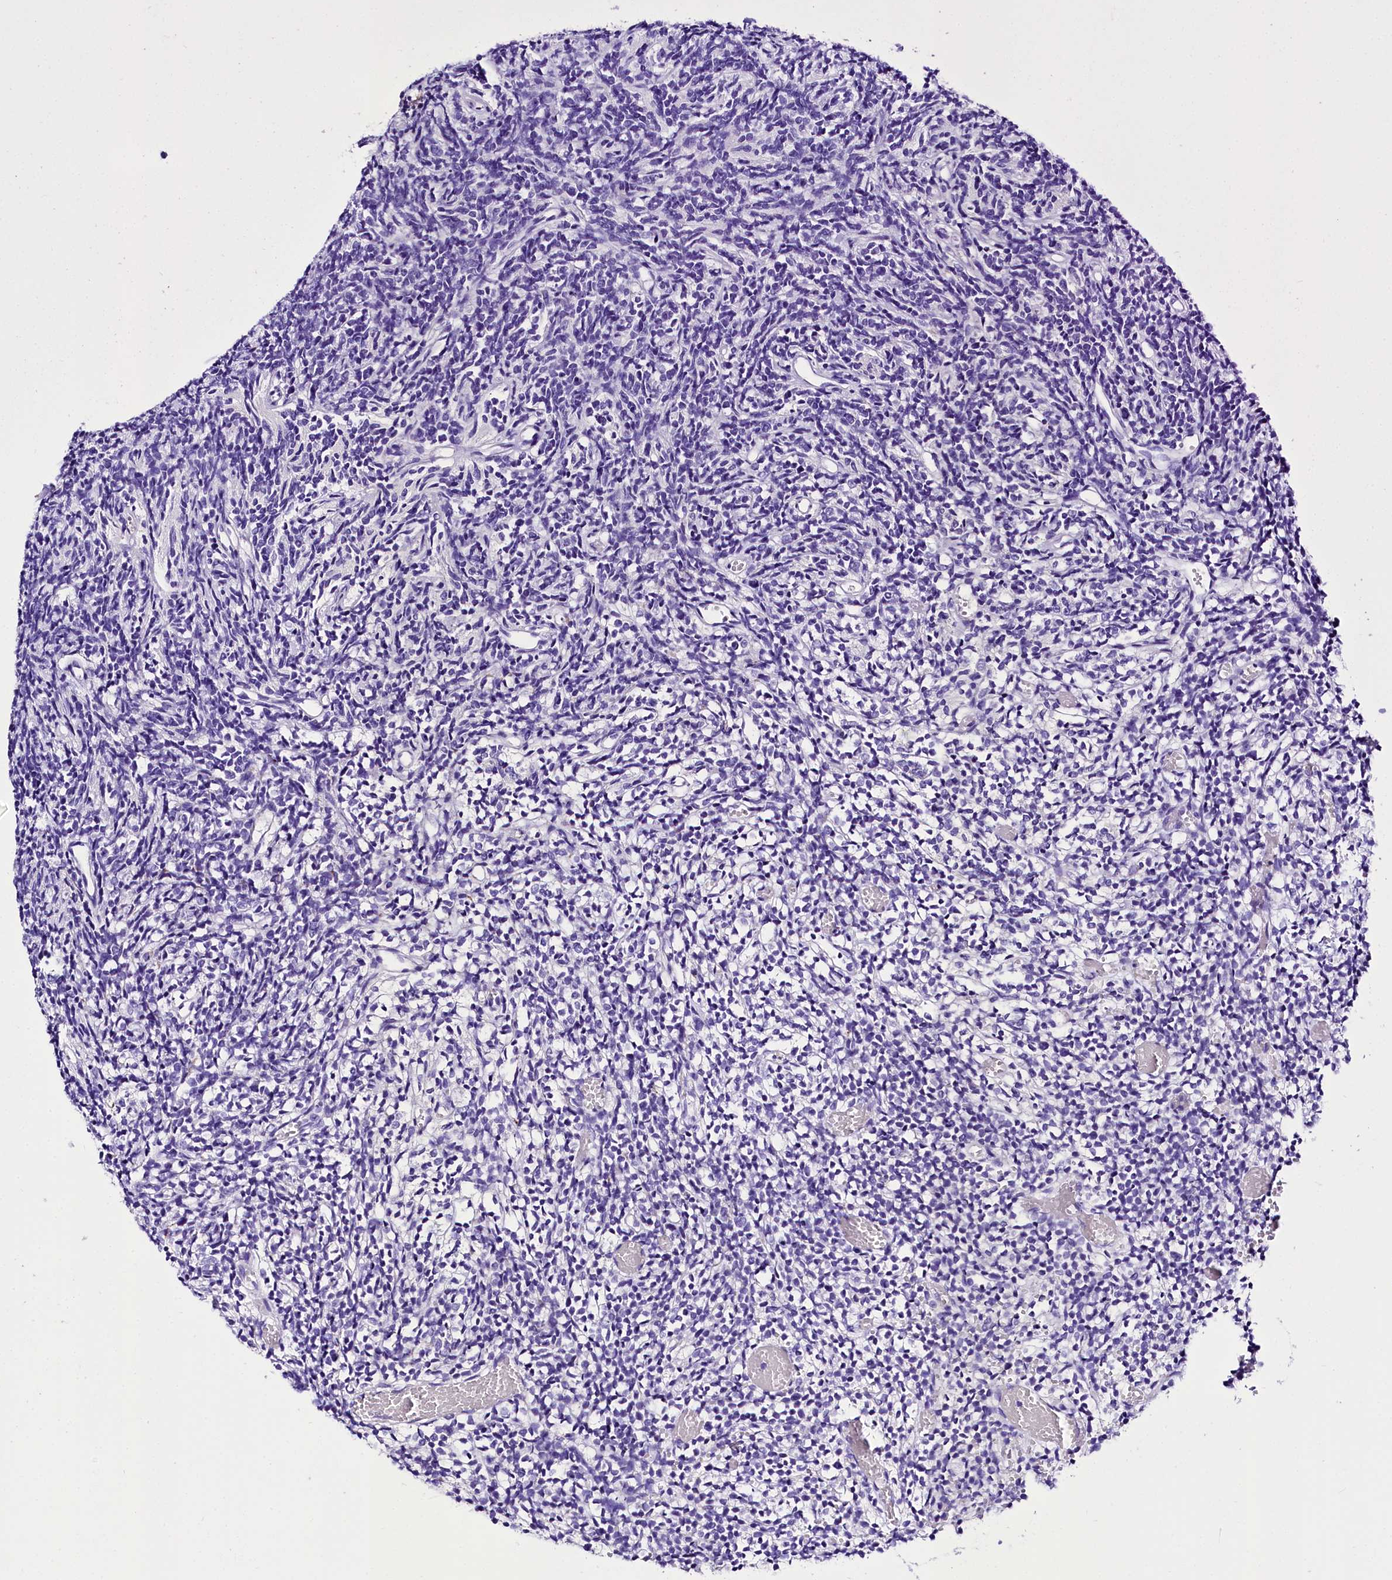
{"staining": {"intensity": "negative", "quantity": "none", "location": "none"}, "tissue": "glioma", "cell_type": "Tumor cells", "image_type": "cancer", "snomed": [{"axis": "morphology", "description": "Glioma, malignant, Low grade"}, {"axis": "topography", "description": "Brain"}], "caption": "The IHC photomicrograph has no significant expression in tumor cells of malignant glioma (low-grade) tissue.", "gene": "A2ML1", "patient": {"sex": "female", "age": 1}}